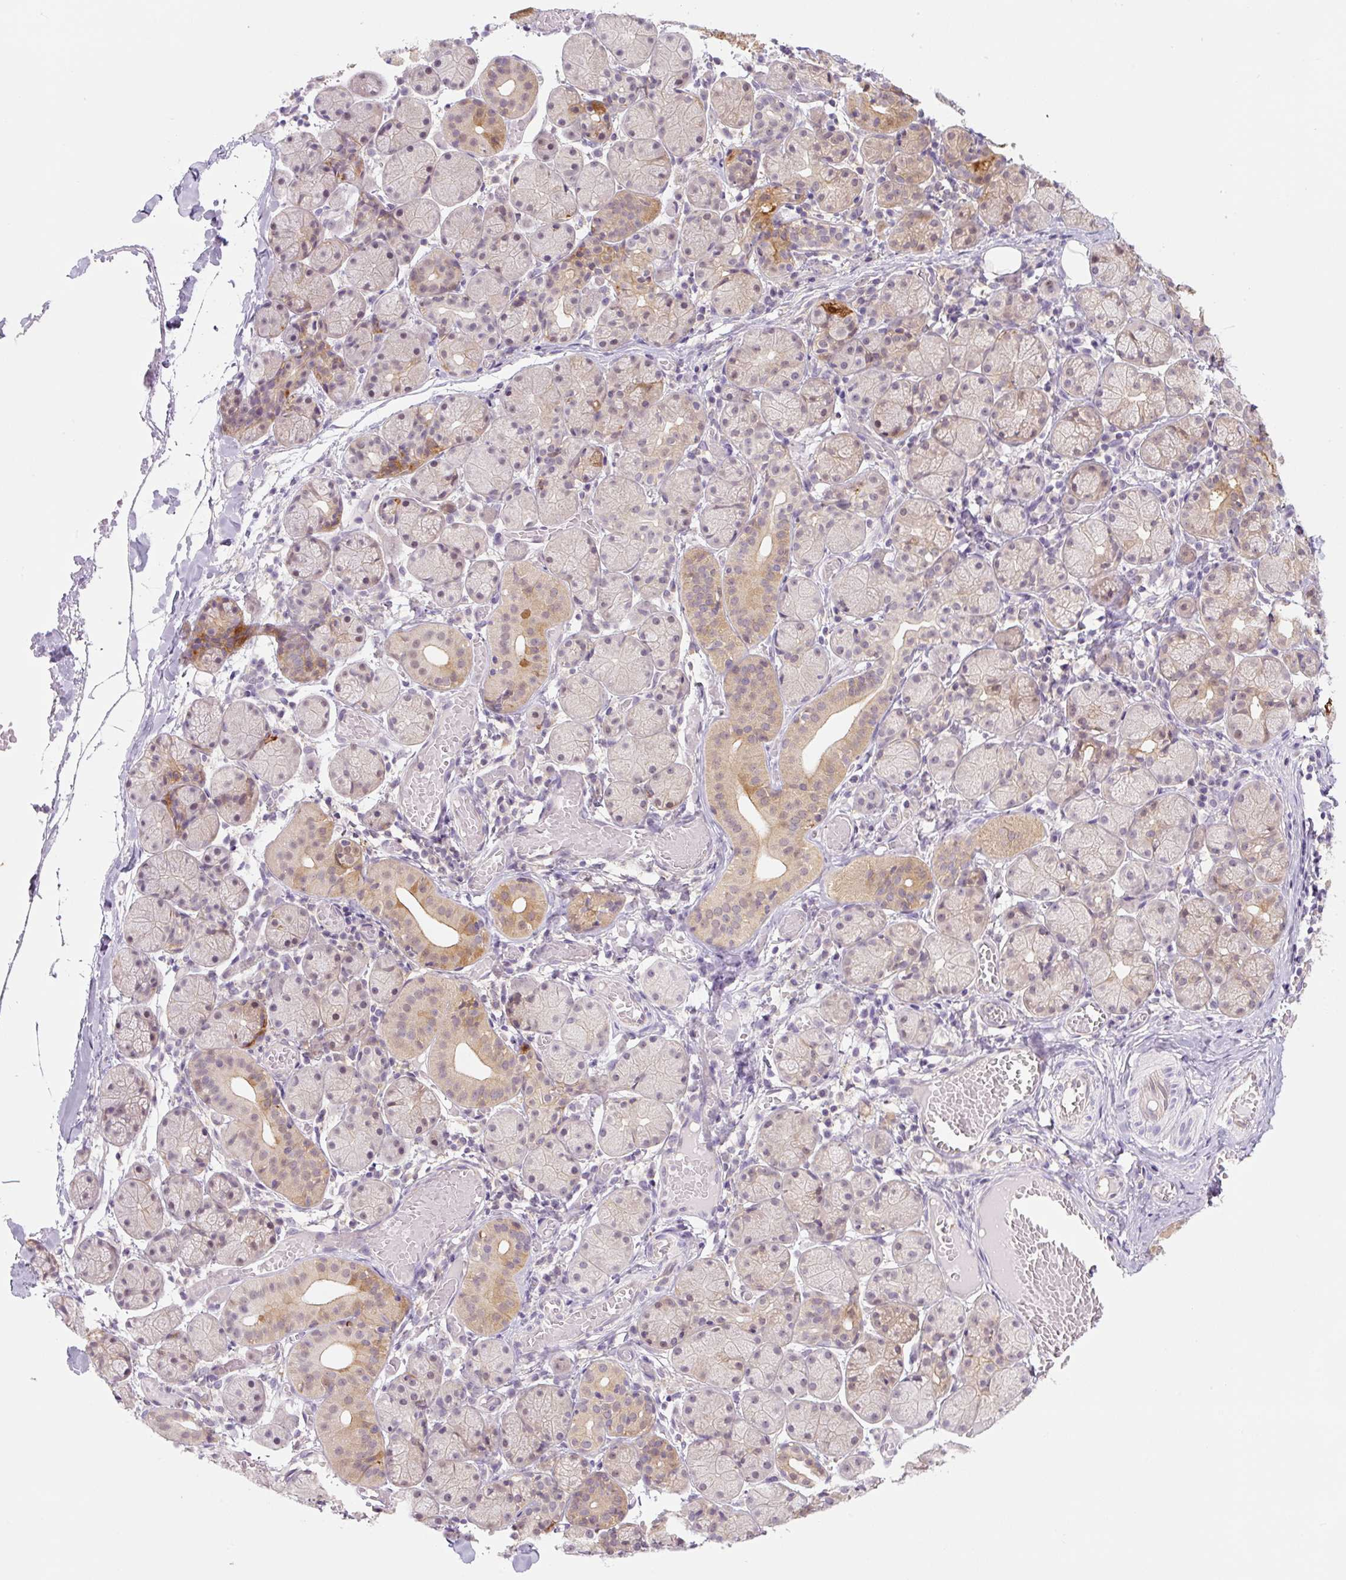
{"staining": {"intensity": "moderate", "quantity": "<25%", "location": "cytoplasmic/membranous"}, "tissue": "salivary gland", "cell_type": "Glandular cells", "image_type": "normal", "snomed": [{"axis": "morphology", "description": "Normal tissue, NOS"}, {"axis": "topography", "description": "Salivary gland"}], "caption": "An IHC photomicrograph of unremarkable tissue is shown. Protein staining in brown shows moderate cytoplasmic/membranous positivity in salivary gland within glandular cells. (DAB = brown stain, brightfield microscopy at high magnification).", "gene": "SPSB2", "patient": {"sex": "female", "age": 24}}